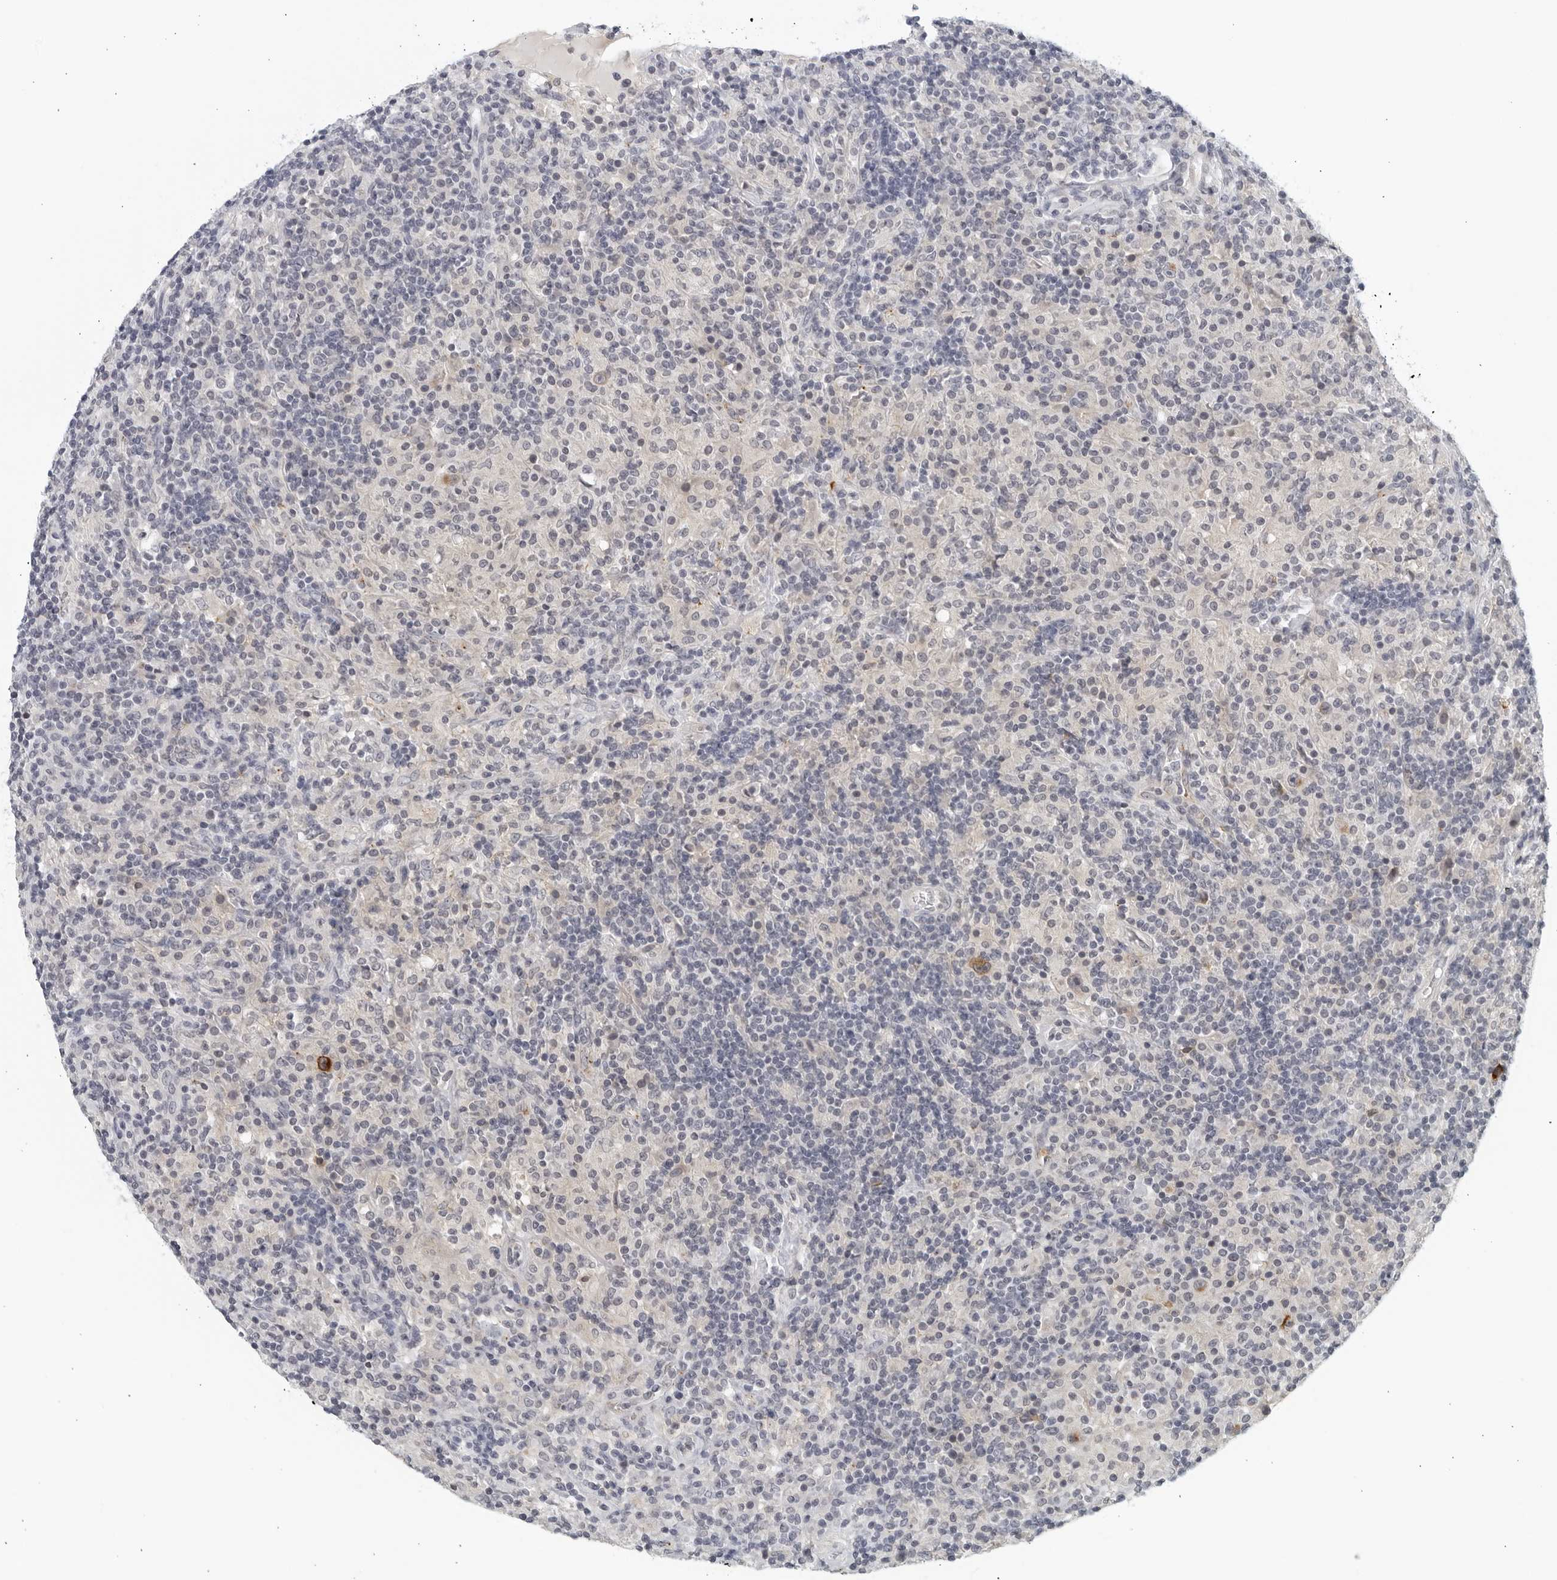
{"staining": {"intensity": "negative", "quantity": "none", "location": "none"}, "tissue": "lymphoma", "cell_type": "Tumor cells", "image_type": "cancer", "snomed": [{"axis": "morphology", "description": "Hodgkin's disease, NOS"}, {"axis": "topography", "description": "Lymph node"}], "caption": "Immunohistochemistry (IHC) of human Hodgkin's disease reveals no staining in tumor cells.", "gene": "MATN1", "patient": {"sex": "male", "age": 70}}